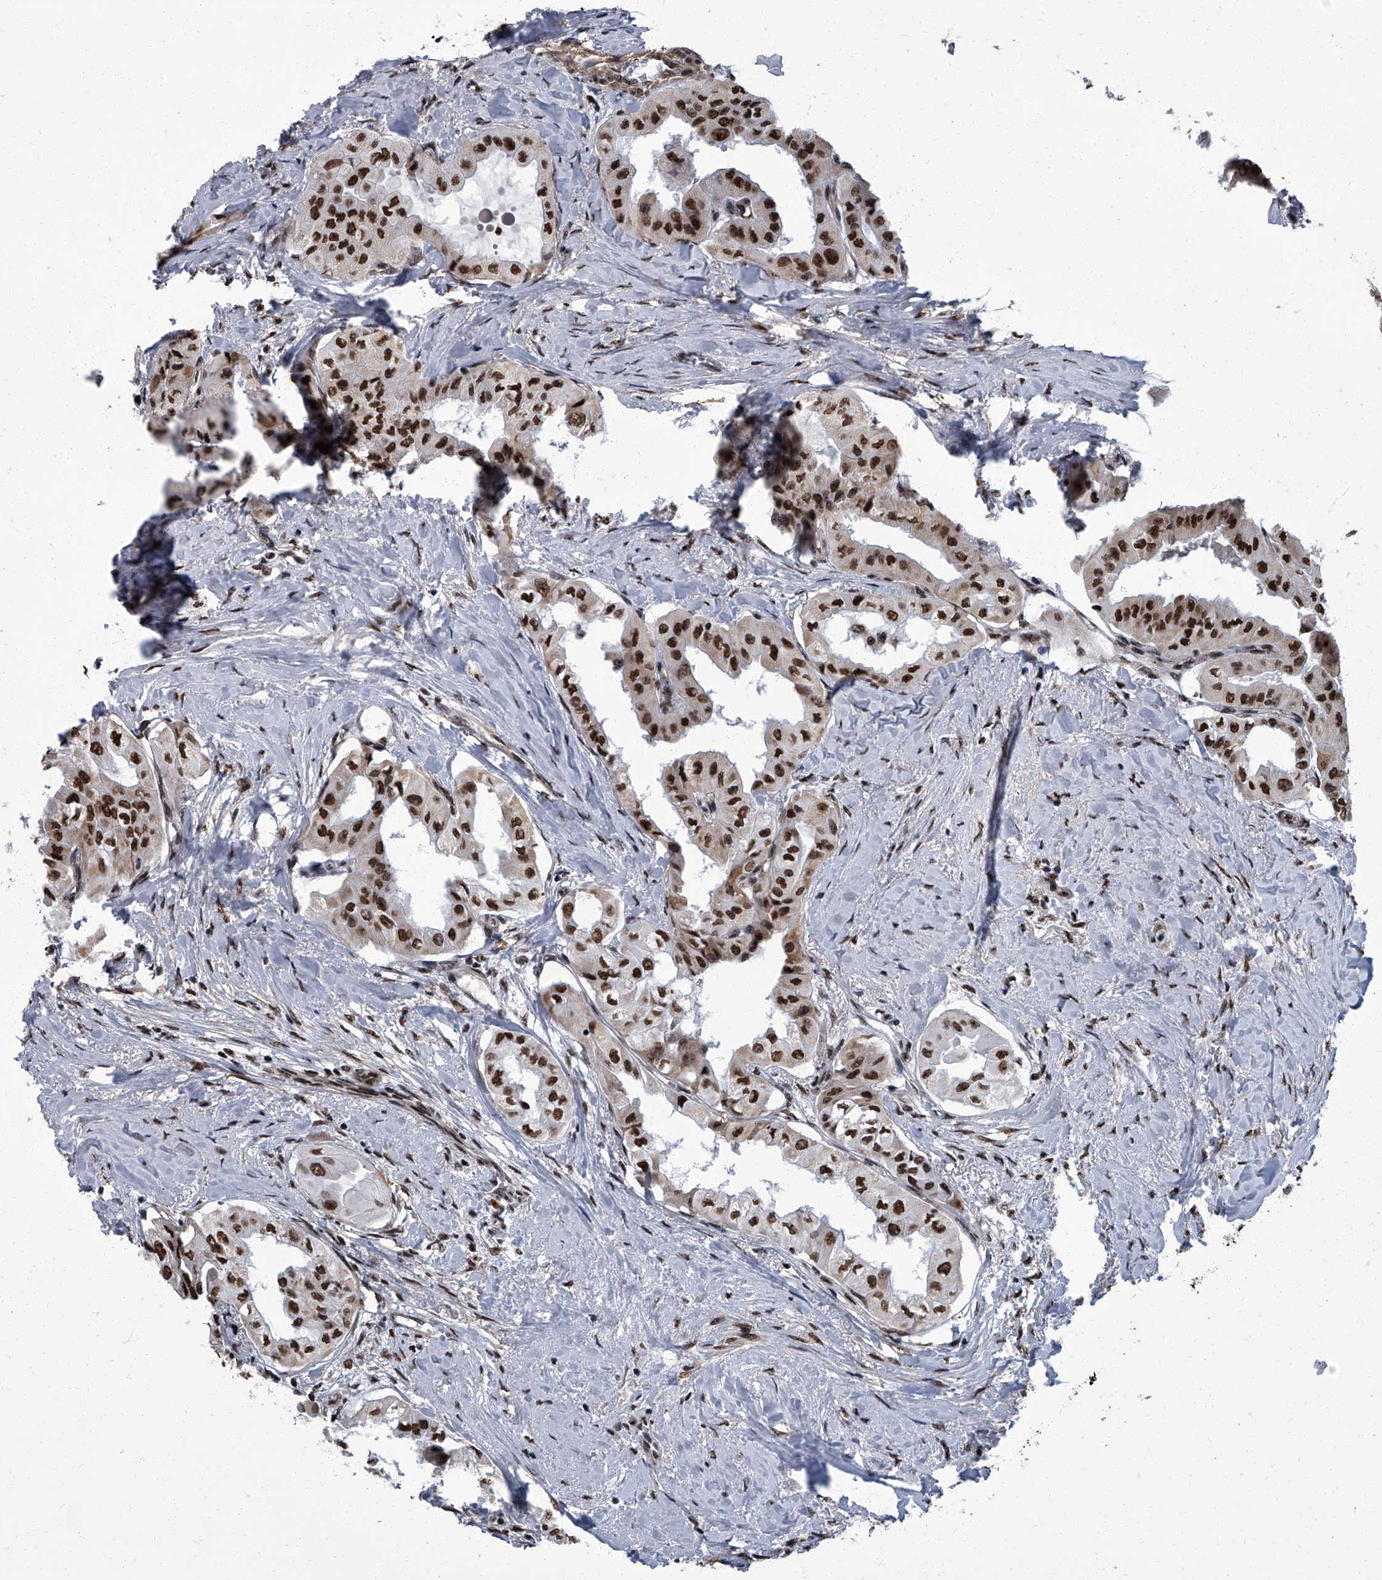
{"staining": {"intensity": "strong", "quantity": ">75%", "location": "nuclear"}, "tissue": "thyroid cancer", "cell_type": "Tumor cells", "image_type": "cancer", "snomed": [{"axis": "morphology", "description": "Papillary adenocarcinoma, NOS"}, {"axis": "topography", "description": "Thyroid gland"}], "caption": "Protein expression analysis of human thyroid papillary adenocarcinoma reveals strong nuclear staining in about >75% of tumor cells. The protein of interest is stained brown, and the nuclei are stained in blue (DAB IHC with brightfield microscopy, high magnification).", "gene": "ZNF518B", "patient": {"sex": "female", "age": 59}}